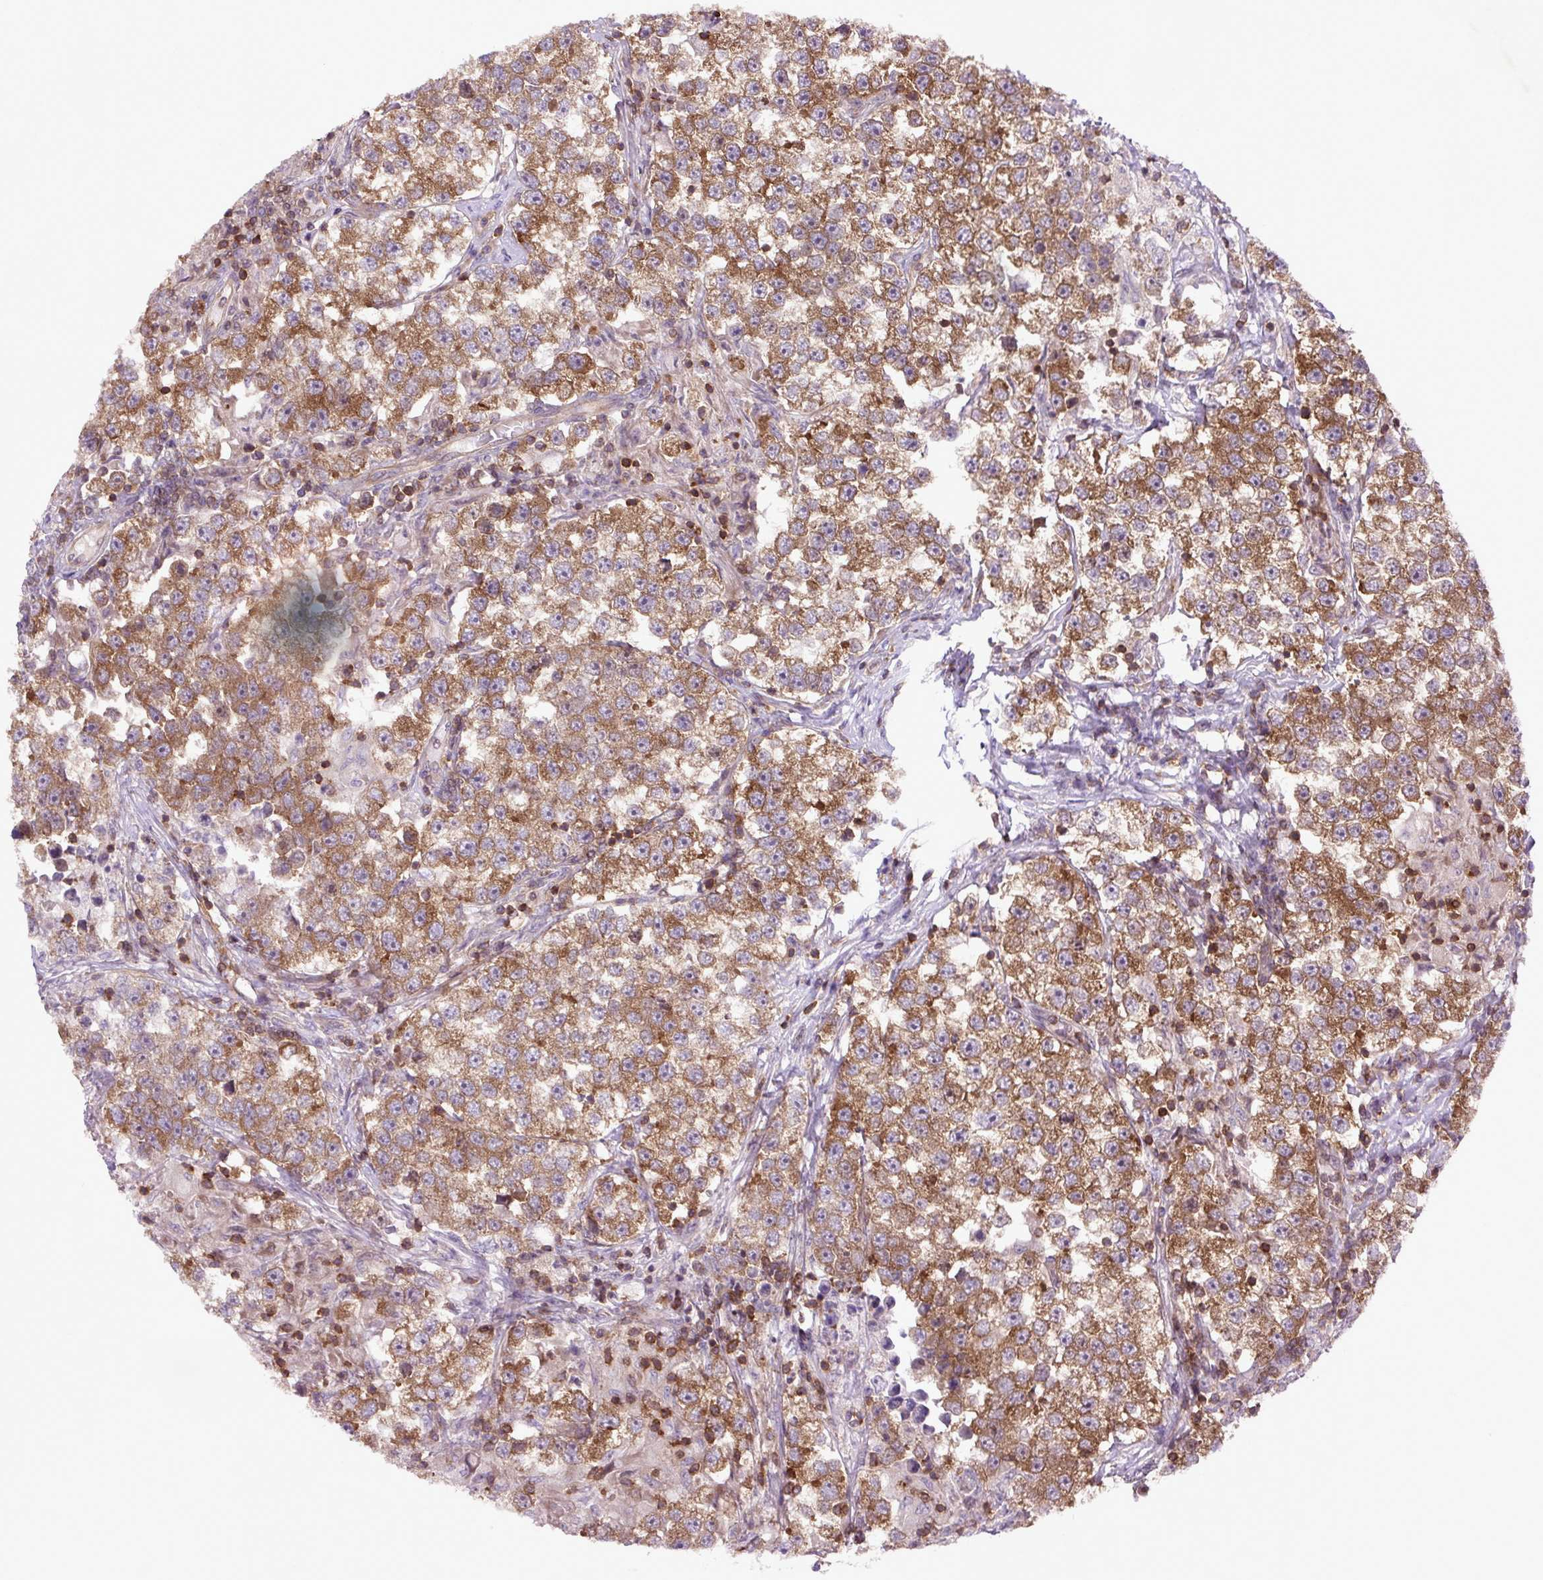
{"staining": {"intensity": "moderate", "quantity": ">75%", "location": "cytoplasmic/membranous"}, "tissue": "testis cancer", "cell_type": "Tumor cells", "image_type": "cancer", "snomed": [{"axis": "morphology", "description": "Seminoma, NOS"}, {"axis": "topography", "description": "Testis"}], "caption": "Brown immunohistochemical staining in human testis cancer (seminoma) shows moderate cytoplasmic/membranous expression in approximately >75% of tumor cells.", "gene": "PLCG1", "patient": {"sex": "male", "age": 46}}